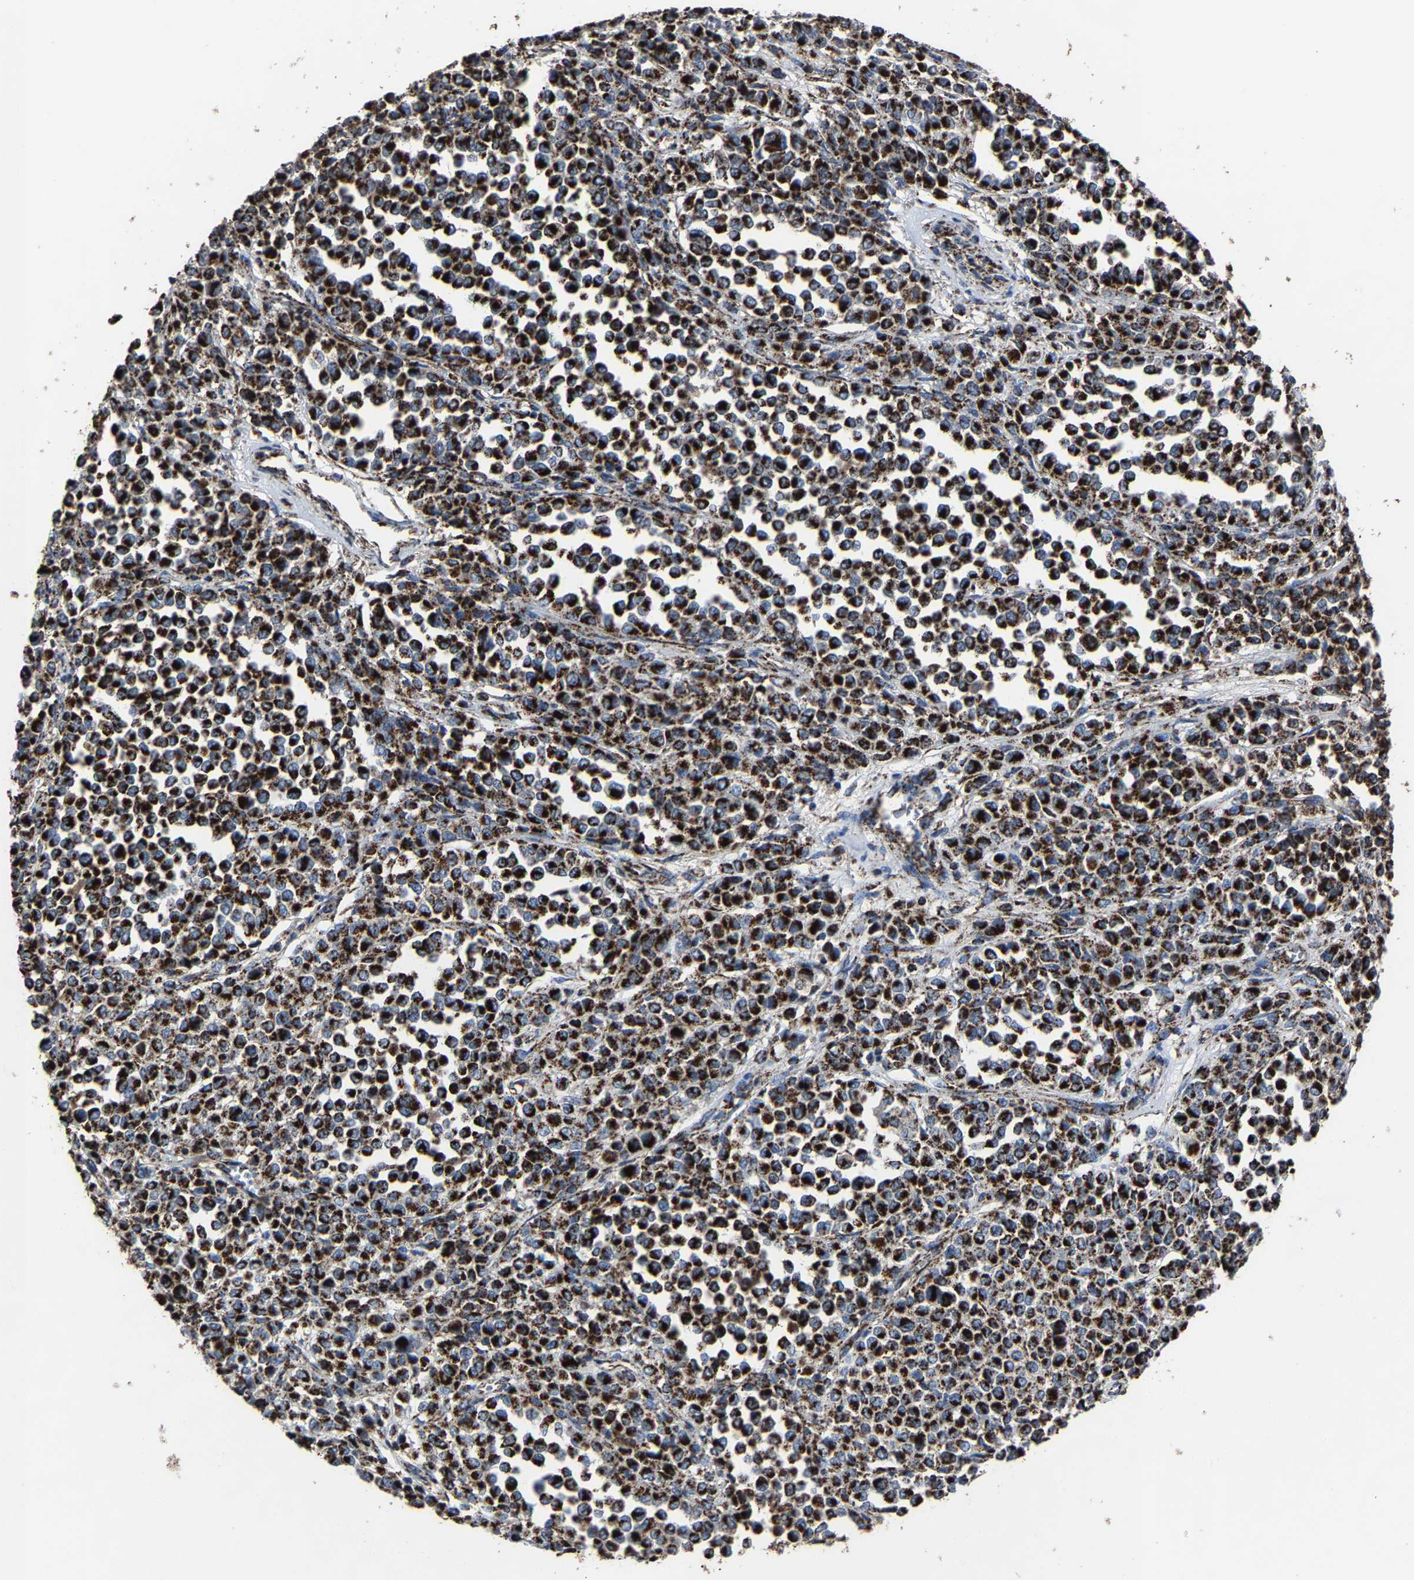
{"staining": {"intensity": "strong", "quantity": ">75%", "location": "cytoplasmic/membranous"}, "tissue": "melanoma", "cell_type": "Tumor cells", "image_type": "cancer", "snomed": [{"axis": "morphology", "description": "Malignant melanoma, Metastatic site"}, {"axis": "topography", "description": "Pancreas"}], "caption": "IHC photomicrograph of neoplastic tissue: melanoma stained using IHC exhibits high levels of strong protein expression localized specifically in the cytoplasmic/membranous of tumor cells, appearing as a cytoplasmic/membranous brown color.", "gene": "NDUFV3", "patient": {"sex": "female", "age": 30}}